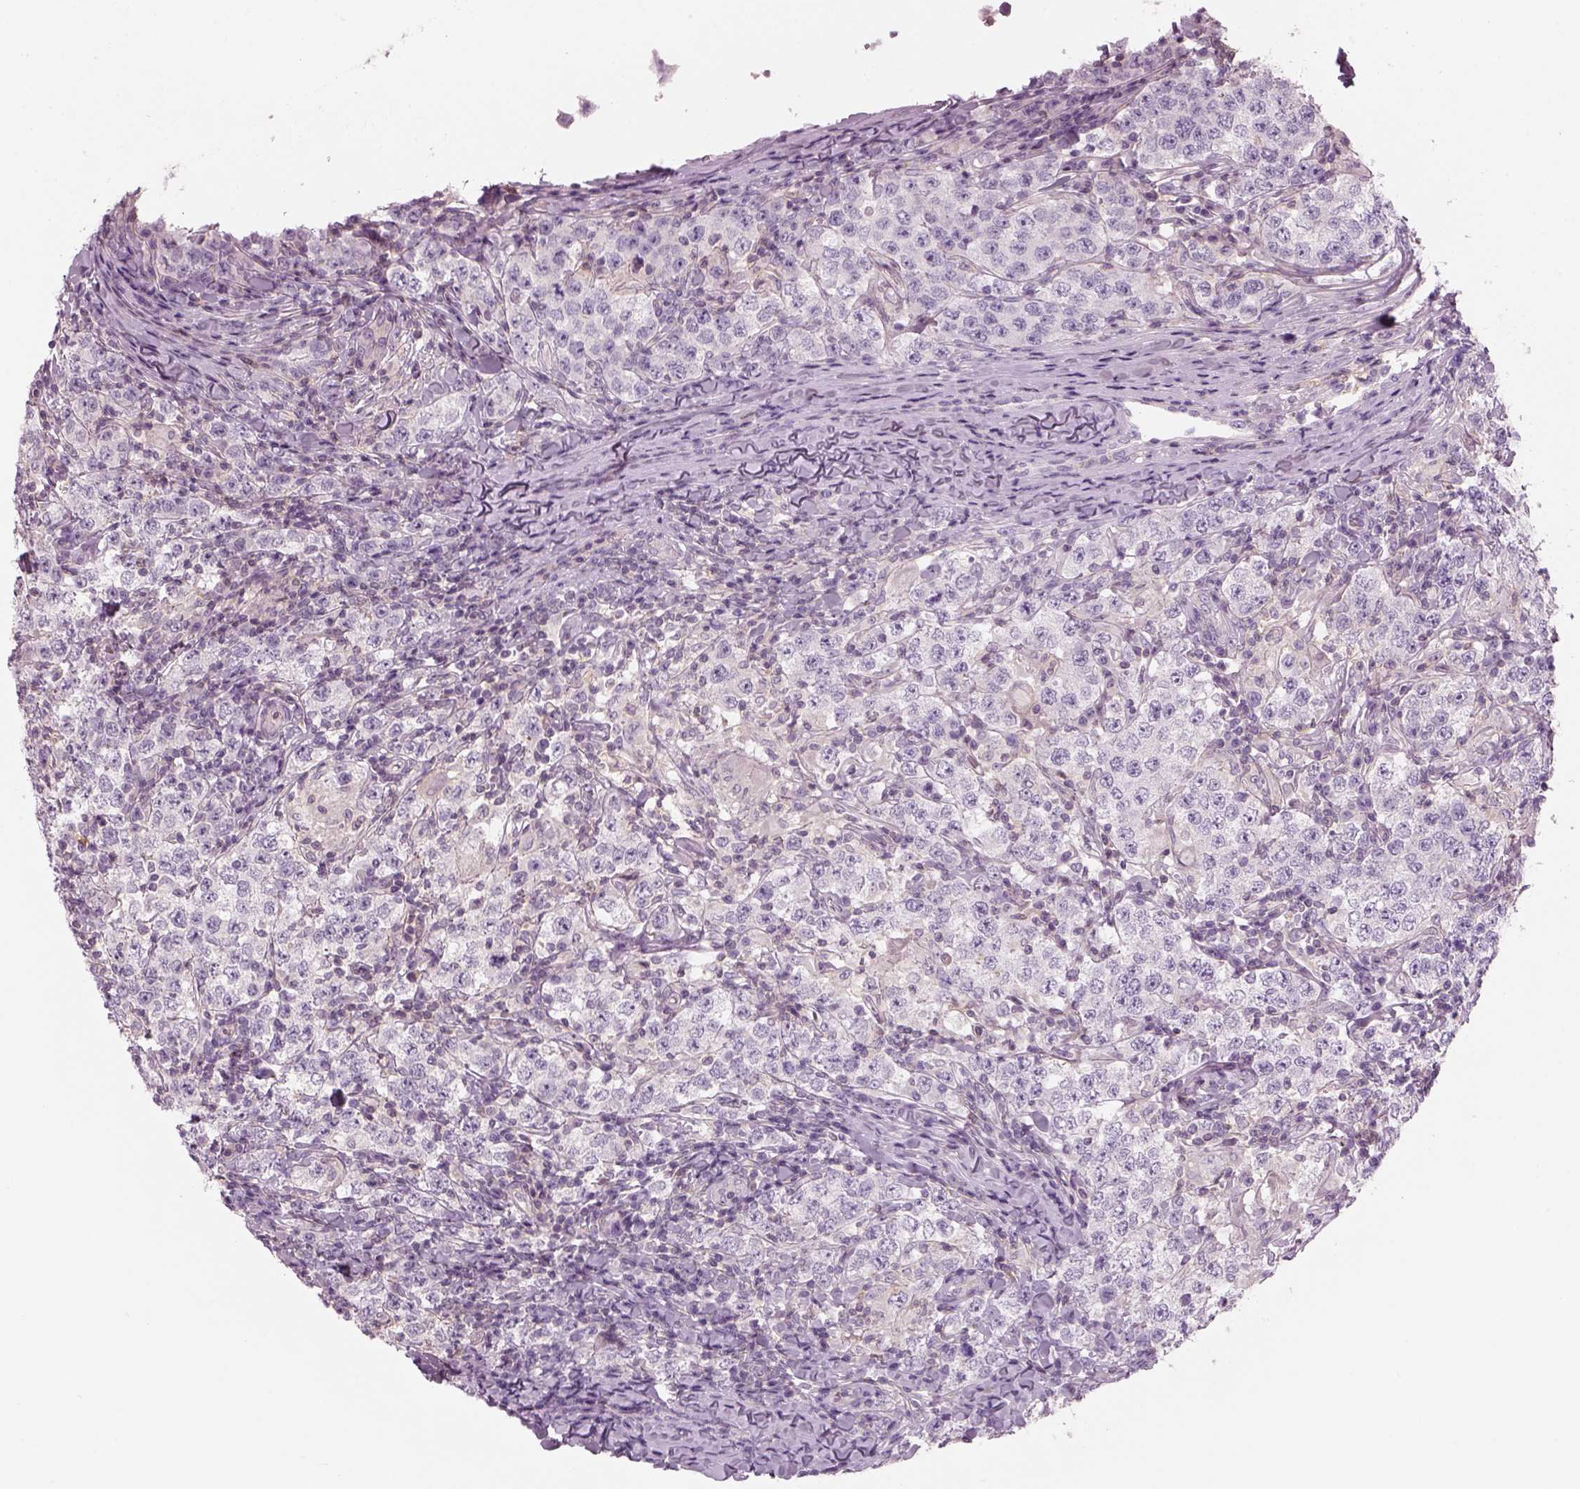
{"staining": {"intensity": "negative", "quantity": "none", "location": "none"}, "tissue": "testis cancer", "cell_type": "Tumor cells", "image_type": "cancer", "snomed": [{"axis": "morphology", "description": "Seminoma, NOS"}, {"axis": "morphology", "description": "Carcinoma, Embryonal, NOS"}, {"axis": "topography", "description": "Testis"}], "caption": "Immunohistochemistry (IHC) image of human testis cancer (seminoma) stained for a protein (brown), which reveals no positivity in tumor cells.", "gene": "SLC1A7", "patient": {"sex": "male", "age": 41}}